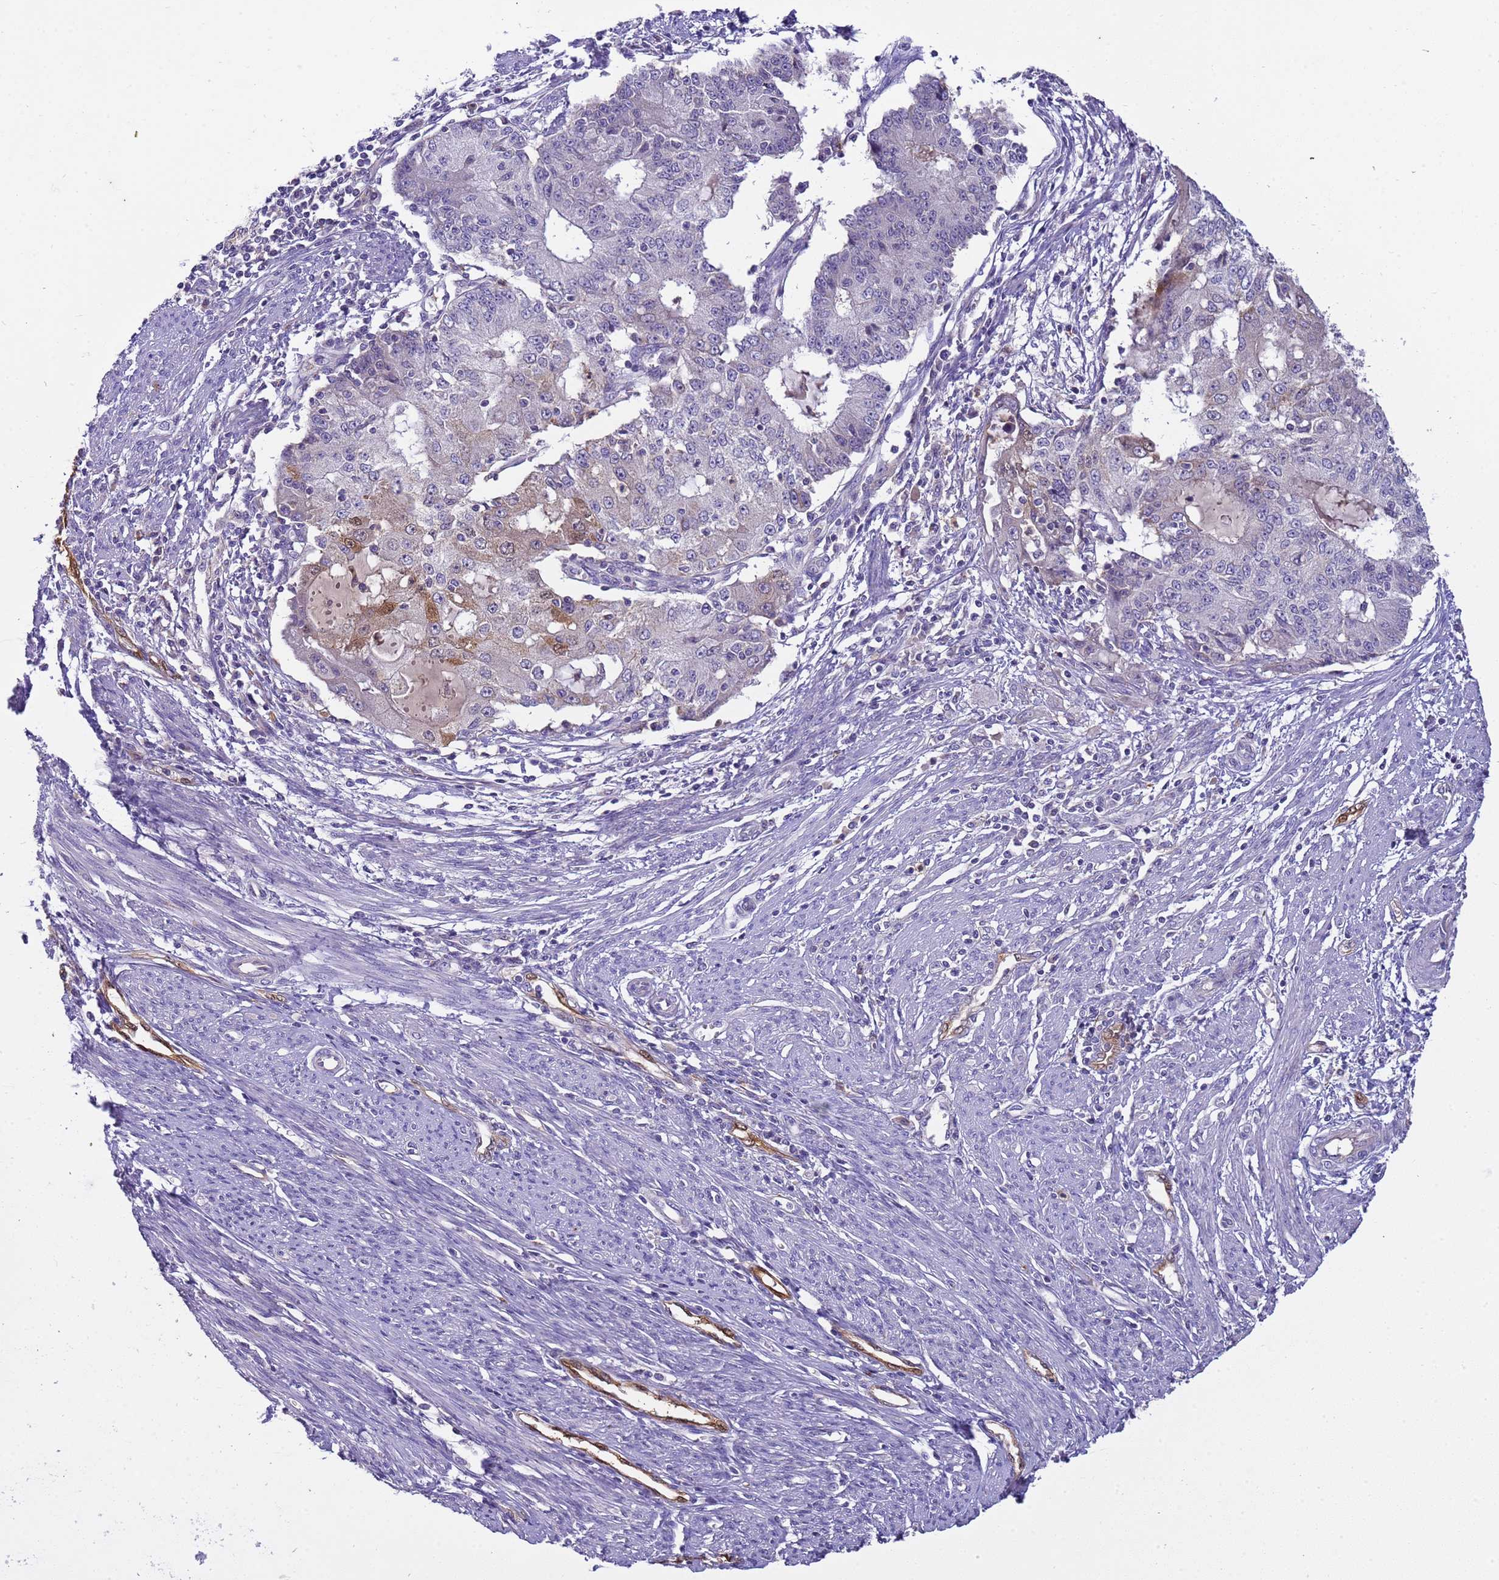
{"staining": {"intensity": "moderate", "quantity": "<25%", "location": "cytoplasmic/membranous"}, "tissue": "endometrial cancer", "cell_type": "Tumor cells", "image_type": "cancer", "snomed": [{"axis": "morphology", "description": "Adenocarcinoma, NOS"}, {"axis": "topography", "description": "Endometrium"}], "caption": "Immunohistochemistry (IHC) photomicrograph of human adenocarcinoma (endometrial) stained for a protein (brown), which displays low levels of moderate cytoplasmic/membranous expression in approximately <25% of tumor cells.", "gene": "PLCXD3", "patient": {"sex": "female", "age": 56}}